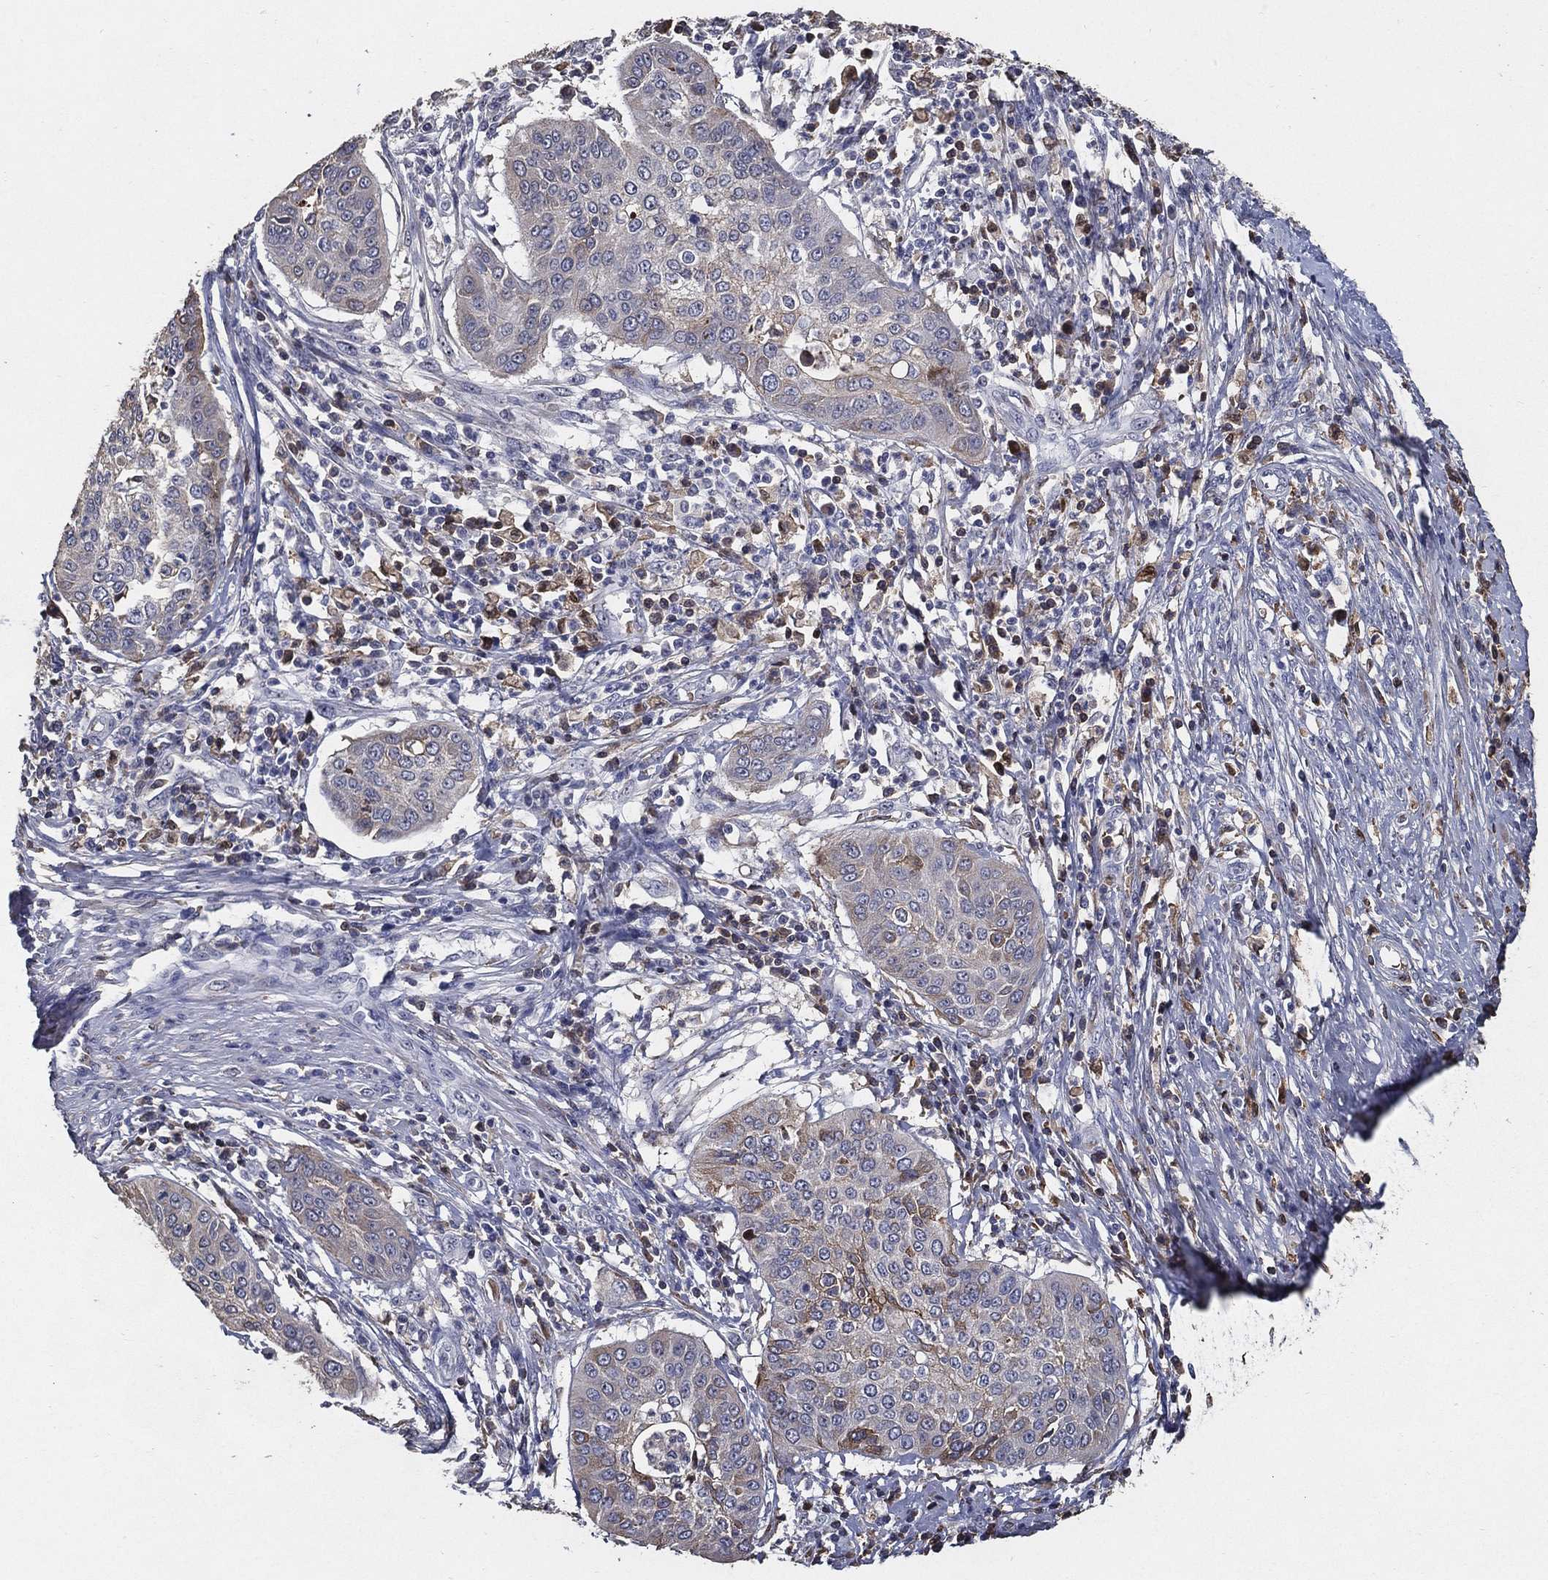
{"staining": {"intensity": "negative", "quantity": "none", "location": "none"}, "tissue": "cervical cancer", "cell_type": "Tumor cells", "image_type": "cancer", "snomed": [{"axis": "morphology", "description": "Normal tissue, NOS"}, {"axis": "morphology", "description": "Squamous cell carcinoma, NOS"}, {"axis": "topography", "description": "Cervix"}], "caption": "Human cervical squamous cell carcinoma stained for a protein using immunohistochemistry (IHC) exhibits no staining in tumor cells.", "gene": "EFNA1", "patient": {"sex": "female", "age": 39}}